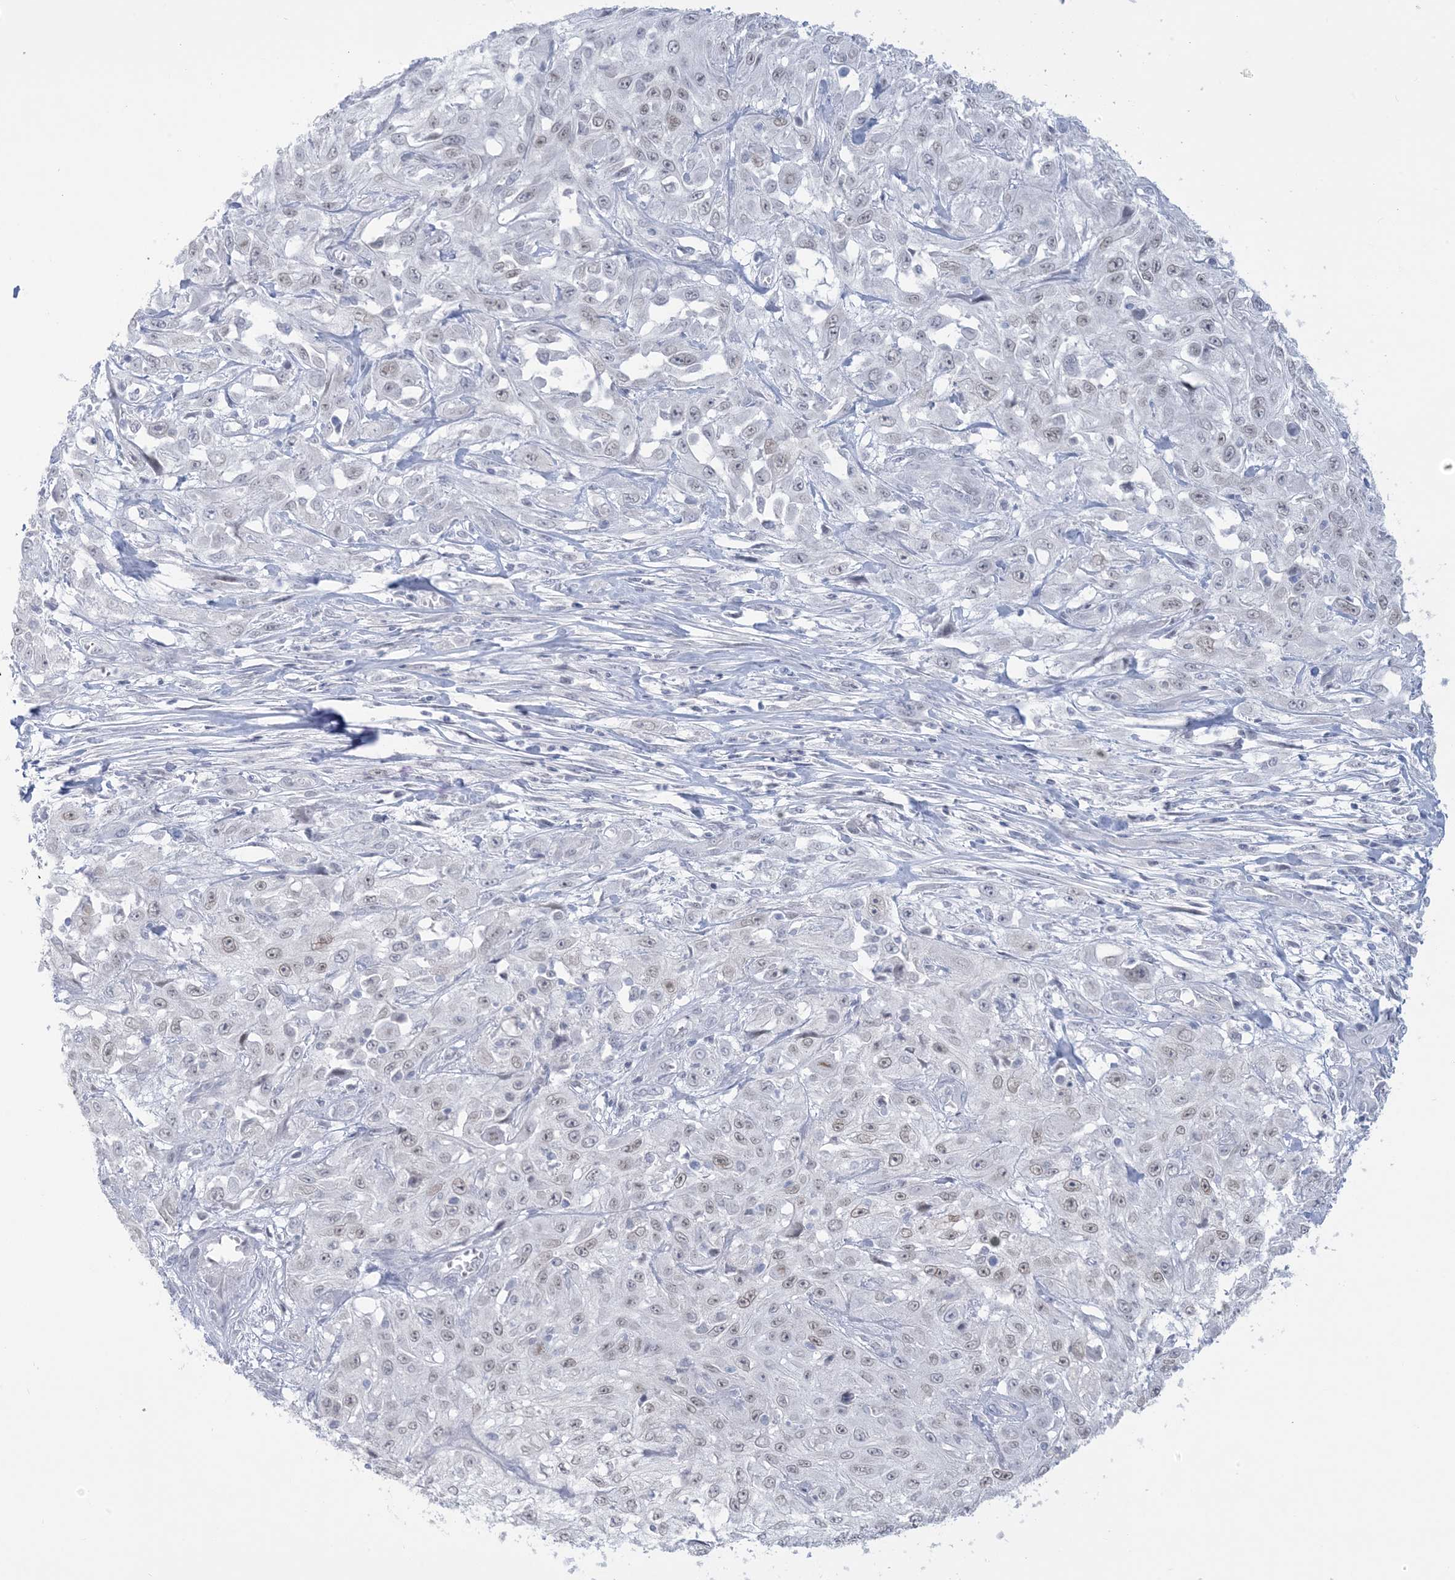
{"staining": {"intensity": "weak", "quantity": "<25%", "location": "nuclear"}, "tissue": "skin cancer", "cell_type": "Tumor cells", "image_type": "cancer", "snomed": [{"axis": "morphology", "description": "Squamous cell carcinoma, NOS"}, {"axis": "morphology", "description": "Squamous cell carcinoma, metastatic, NOS"}, {"axis": "topography", "description": "Skin"}, {"axis": "topography", "description": "Lymph node"}], "caption": "High power microscopy image of an immunohistochemistry histopathology image of skin cancer, revealing no significant staining in tumor cells.", "gene": "HOMEZ", "patient": {"sex": "male", "age": 75}}